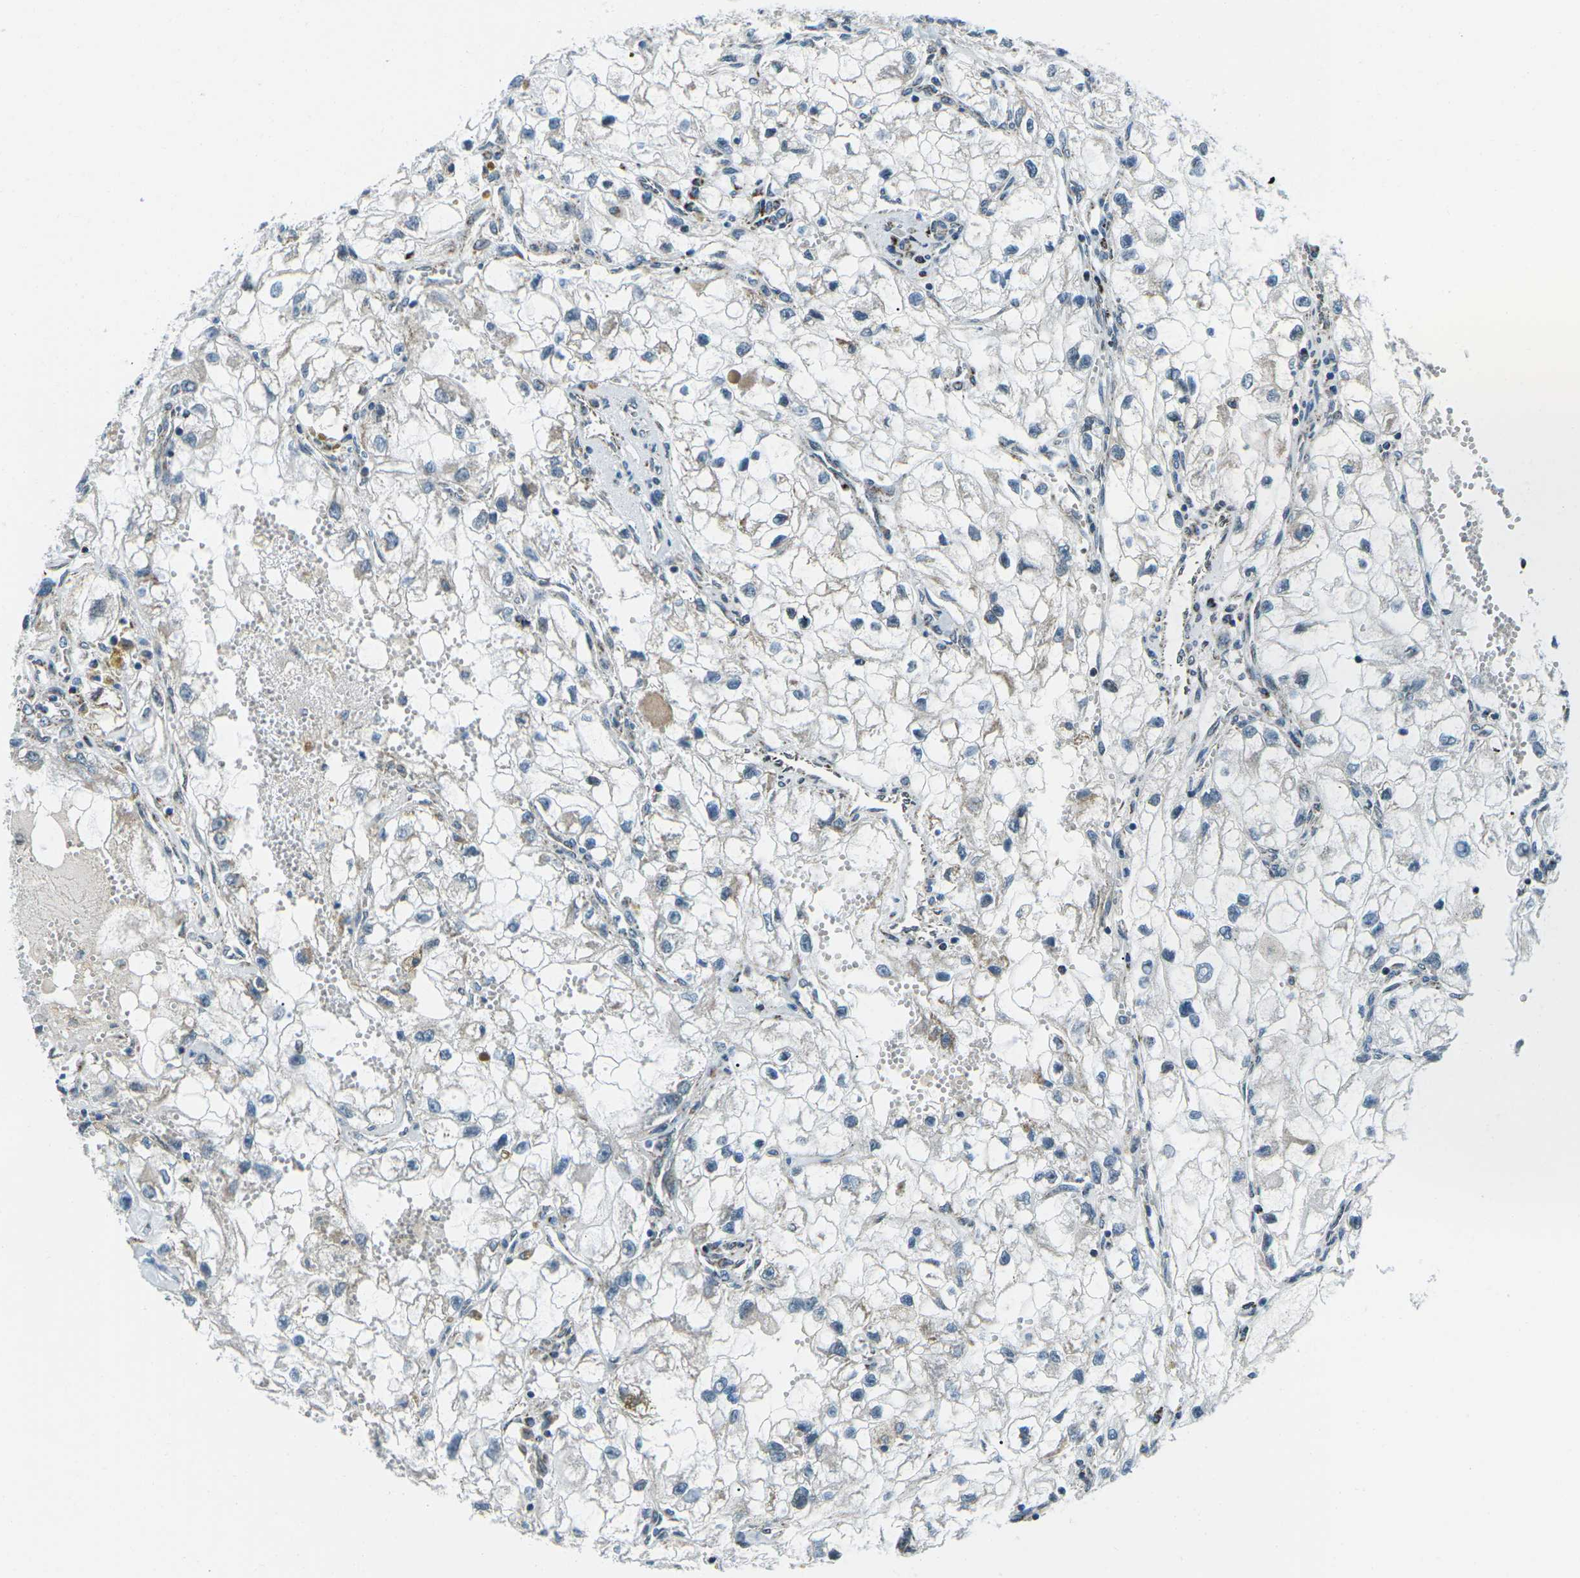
{"staining": {"intensity": "negative", "quantity": "none", "location": "none"}, "tissue": "renal cancer", "cell_type": "Tumor cells", "image_type": "cancer", "snomed": [{"axis": "morphology", "description": "Adenocarcinoma, NOS"}, {"axis": "topography", "description": "Kidney"}], "caption": "A photomicrograph of human renal cancer is negative for staining in tumor cells. Brightfield microscopy of immunohistochemistry (IHC) stained with DAB (3,3'-diaminobenzidine) (brown) and hematoxylin (blue), captured at high magnification.", "gene": "RFESD", "patient": {"sex": "female", "age": 70}}